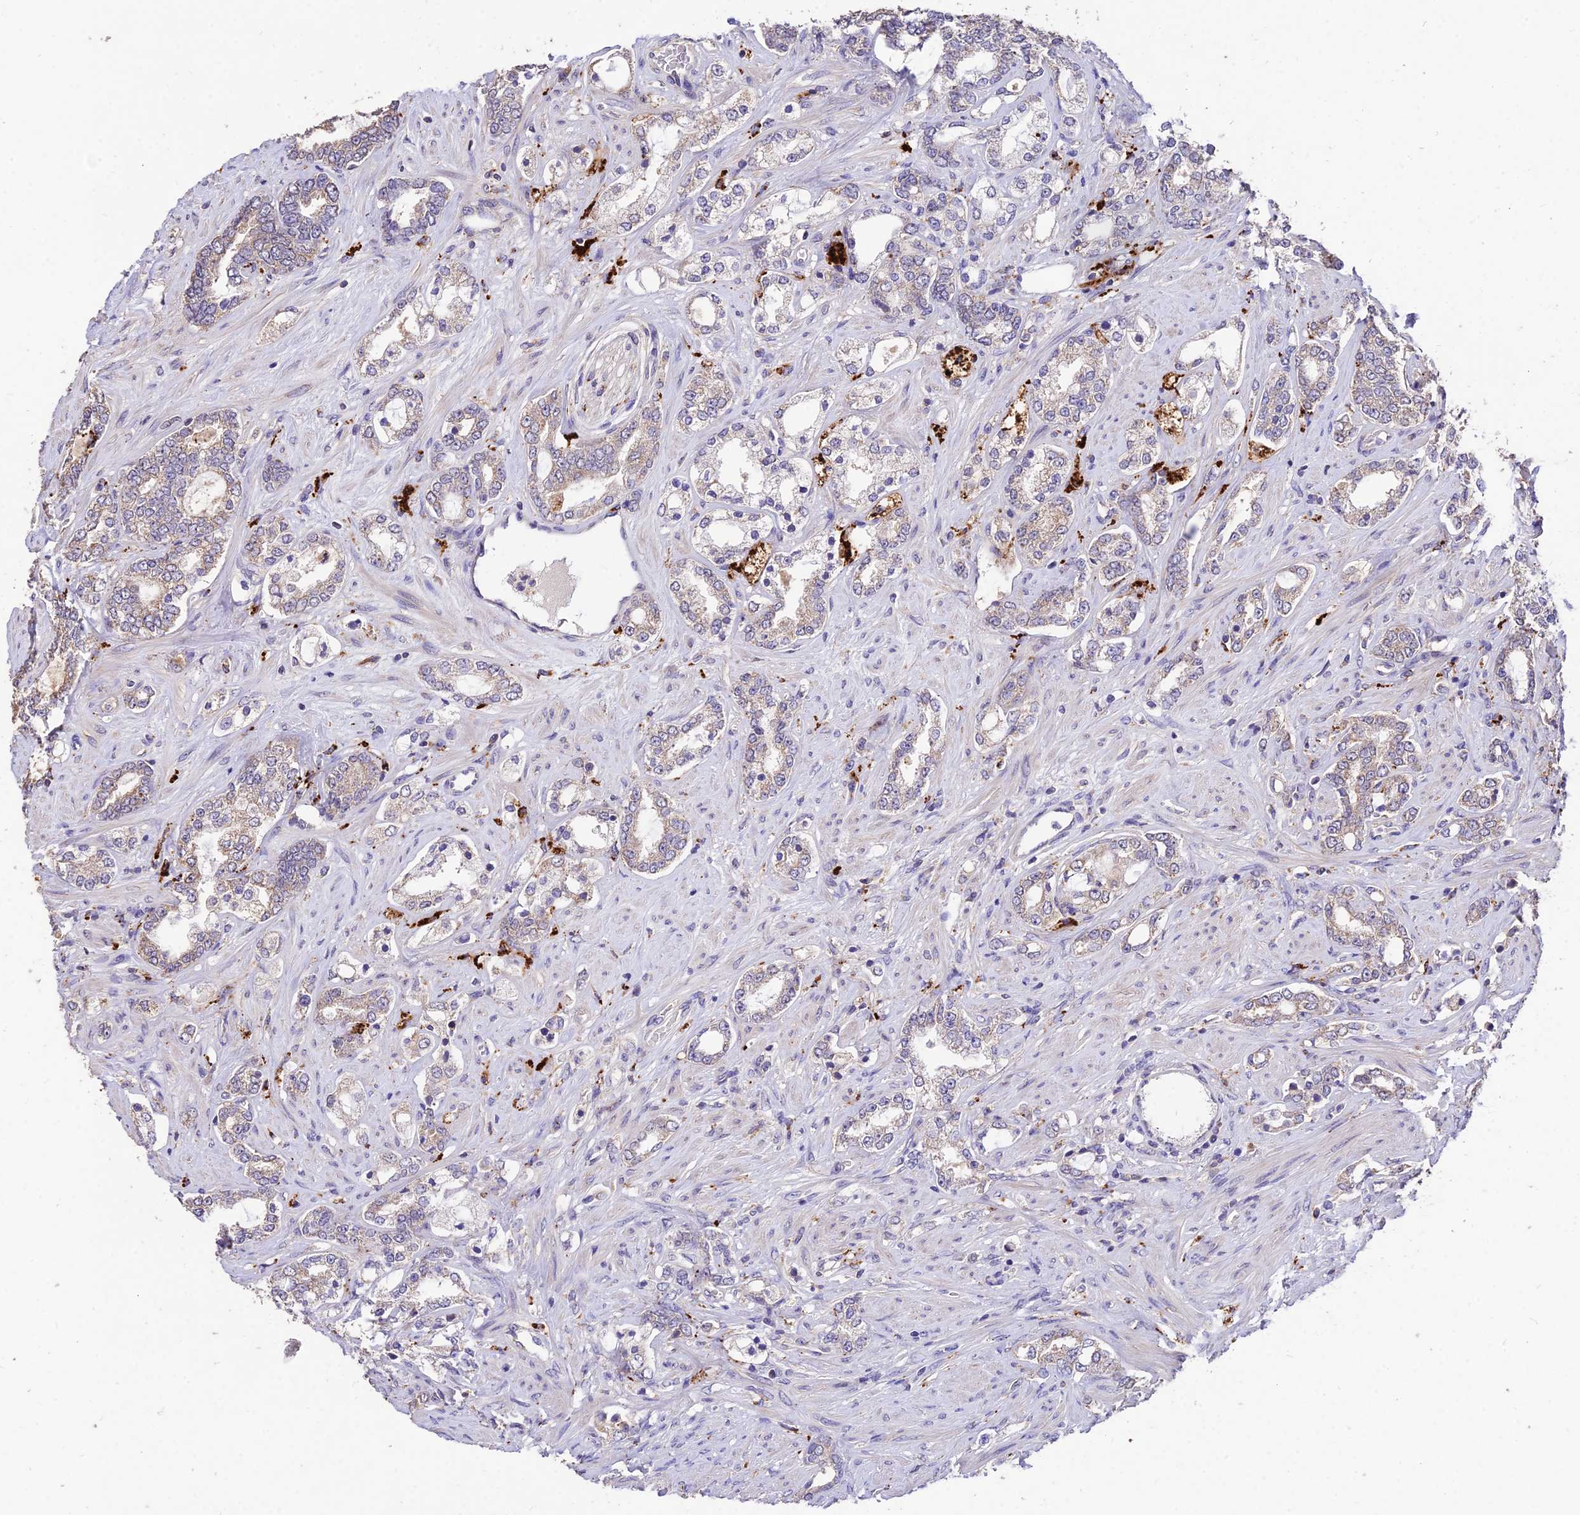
{"staining": {"intensity": "weak", "quantity": "<25%", "location": "cytoplasmic/membranous"}, "tissue": "prostate cancer", "cell_type": "Tumor cells", "image_type": "cancer", "snomed": [{"axis": "morphology", "description": "Adenocarcinoma, High grade"}, {"axis": "topography", "description": "Prostate"}], "caption": "DAB immunohistochemical staining of prostate cancer (adenocarcinoma (high-grade)) displays no significant positivity in tumor cells.", "gene": "SDHD", "patient": {"sex": "male", "age": 64}}